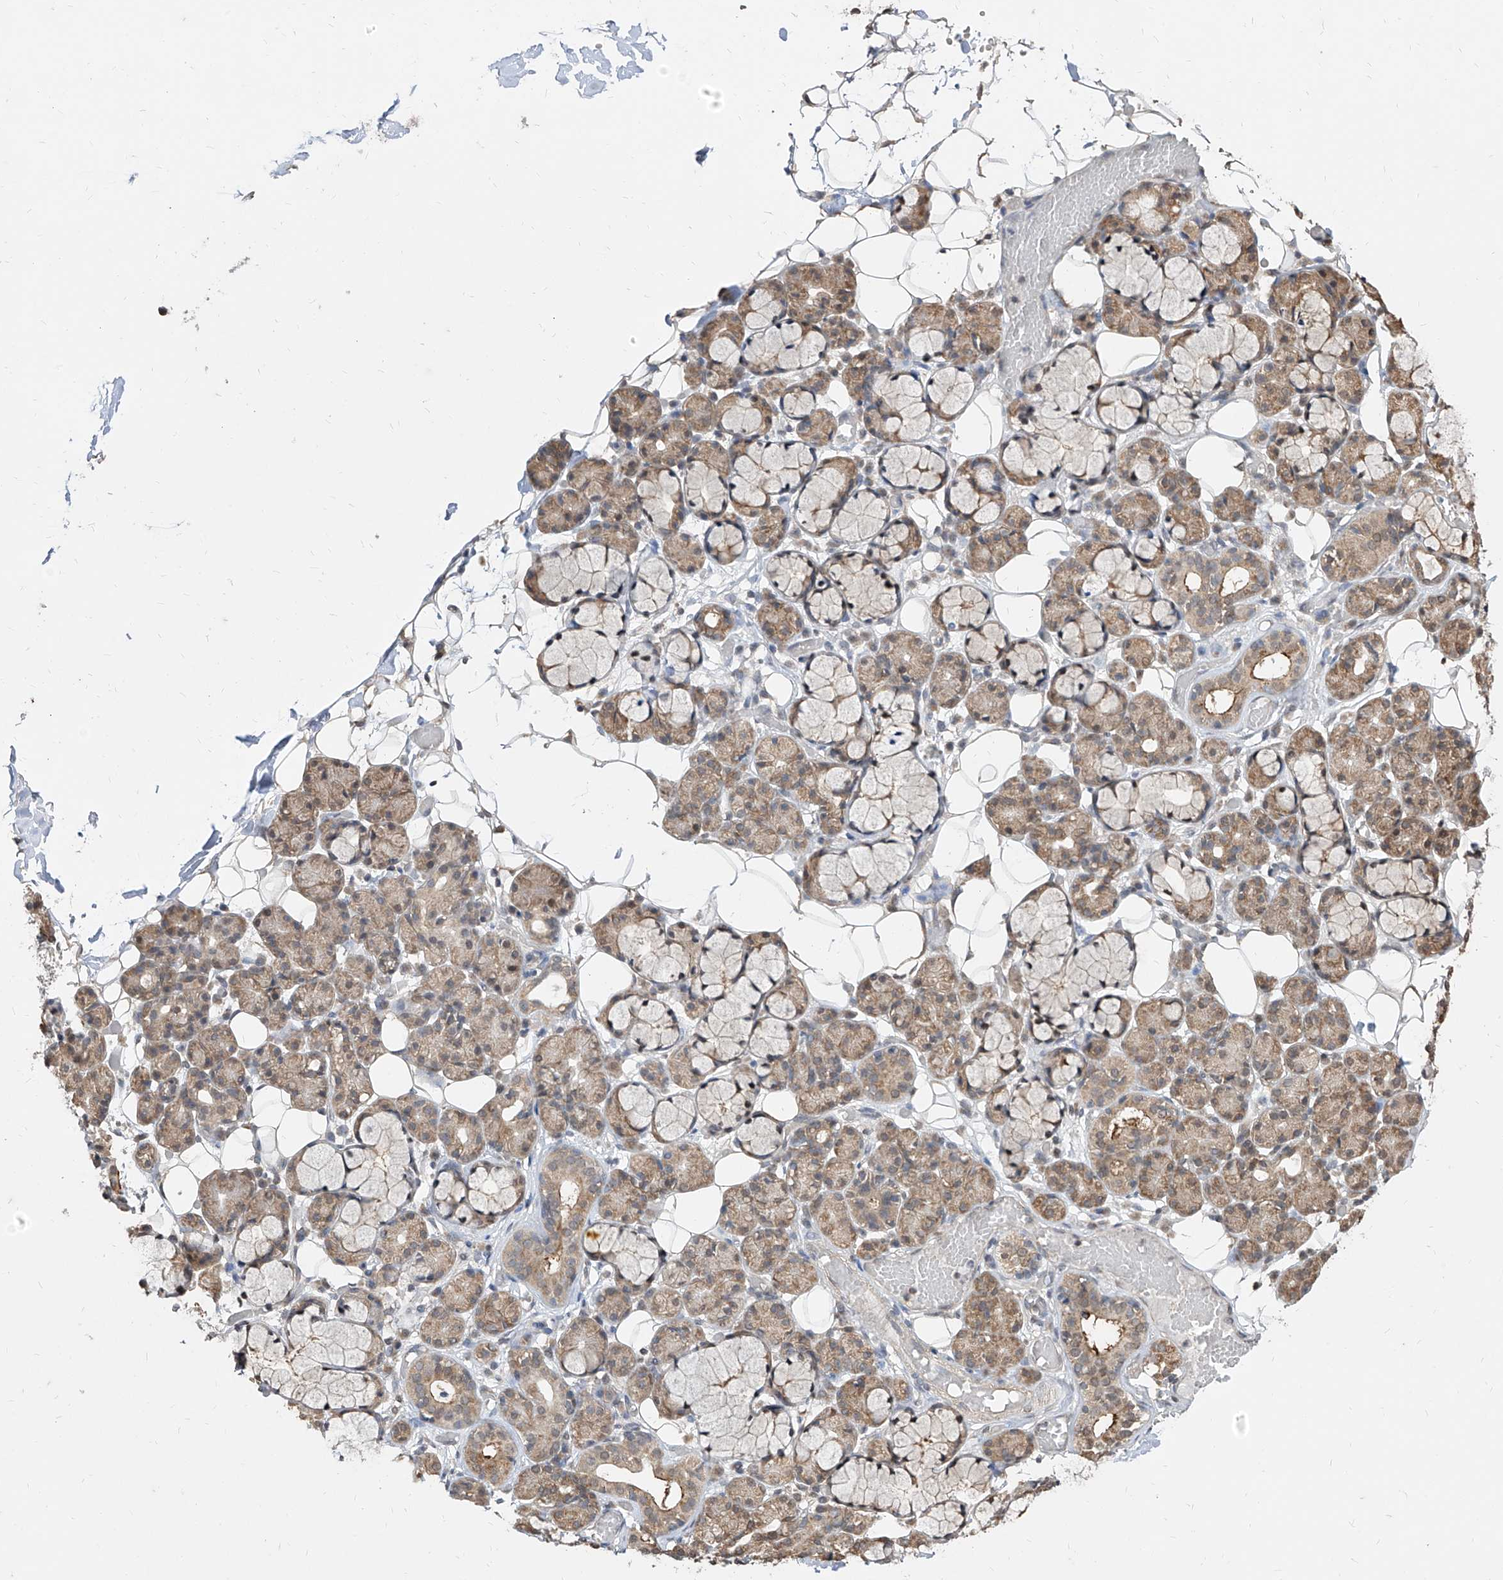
{"staining": {"intensity": "moderate", "quantity": "25%-75%", "location": "nuclear"}, "tissue": "salivary gland", "cell_type": "Glandular cells", "image_type": "normal", "snomed": [{"axis": "morphology", "description": "Normal tissue, NOS"}, {"axis": "topography", "description": "Salivary gland"}], "caption": "A brown stain shows moderate nuclear expression of a protein in glandular cells of normal salivary gland. (DAB (3,3'-diaminobenzidine) IHC with brightfield microscopy, high magnification).", "gene": "C8orf82", "patient": {"sex": "male", "age": 63}}